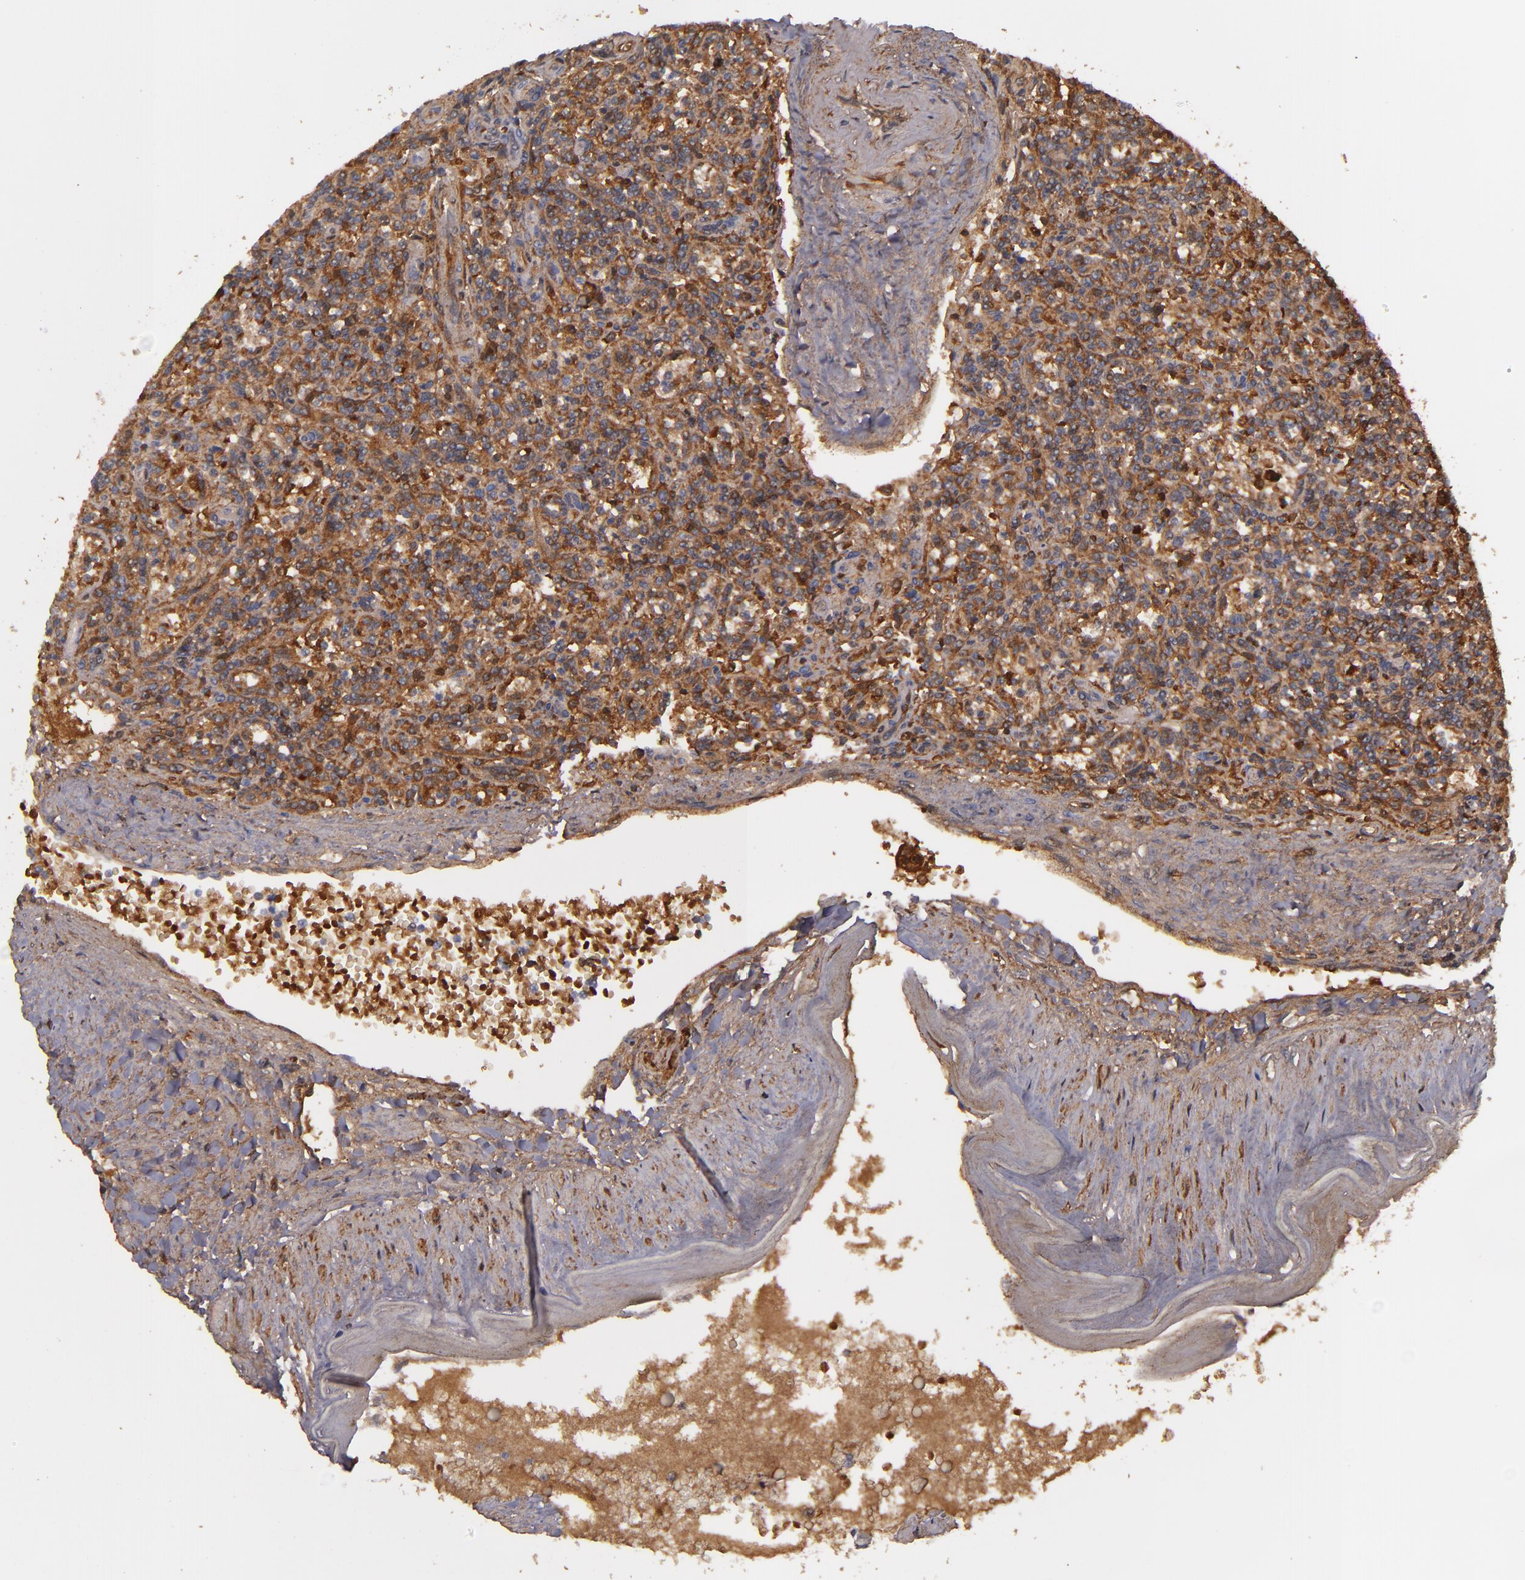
{"staining": {"intensity": "strong", "quantity": ">75%", "location": "cytoplasmic/membranous"}, "tissue": "lymphoma", "cell_type": "Tumor cells", "image_type": "cancer", "snomed": [{"axis": "morphology", "description": "Malignant lymphoma, non-Hodgkin's type, Low grade"}, {"axis": "topography", "description": "Spleen"}], "caption": "Human lymphoma stained with a protein marker shows strong staining in tumor cells.", "gene": "ACE", "patient": {"sex": "male", "age": 73}}